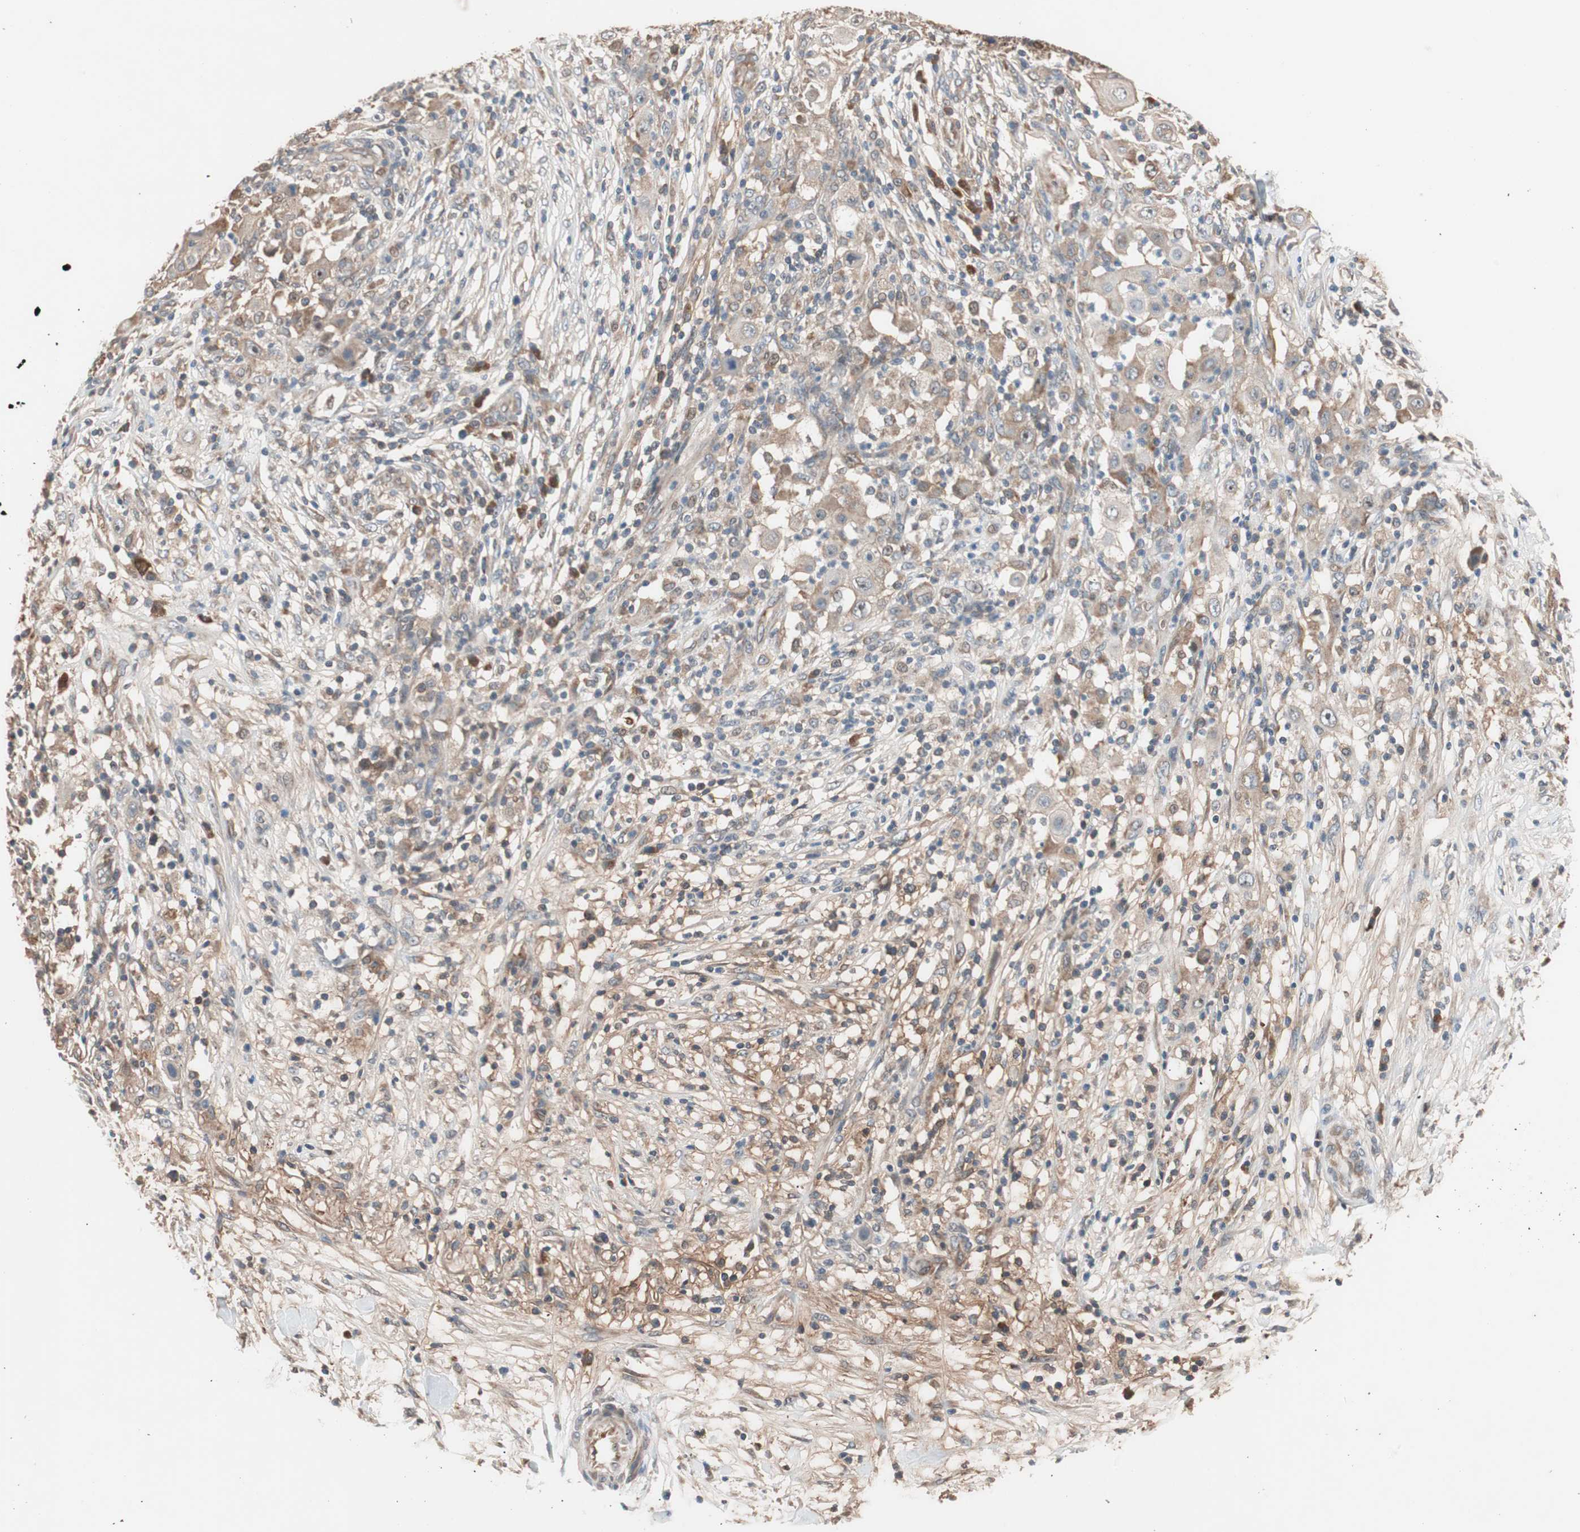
{"staining": {"intensity": "strong", "quantity": ">75%", "location": "cytoplasmic/membranous"}, "tissue": "ovarian cancer", "cell_type": "Tumor cells", "image_type": "cancer", "snomed": [{"axis": "morphology", "description": "Carcinoma, endometroid"}, {"axis": "topography", "description": "Ovary"}], "caption": "Immunohistochemical staining of ovarian endometroid carcinoma reveals high levels of strong cytoplasmic/membranous expression in about >75% of tumor cells.", "gene": "HMBS", "patient": {"sex": "female", "age": 42}}